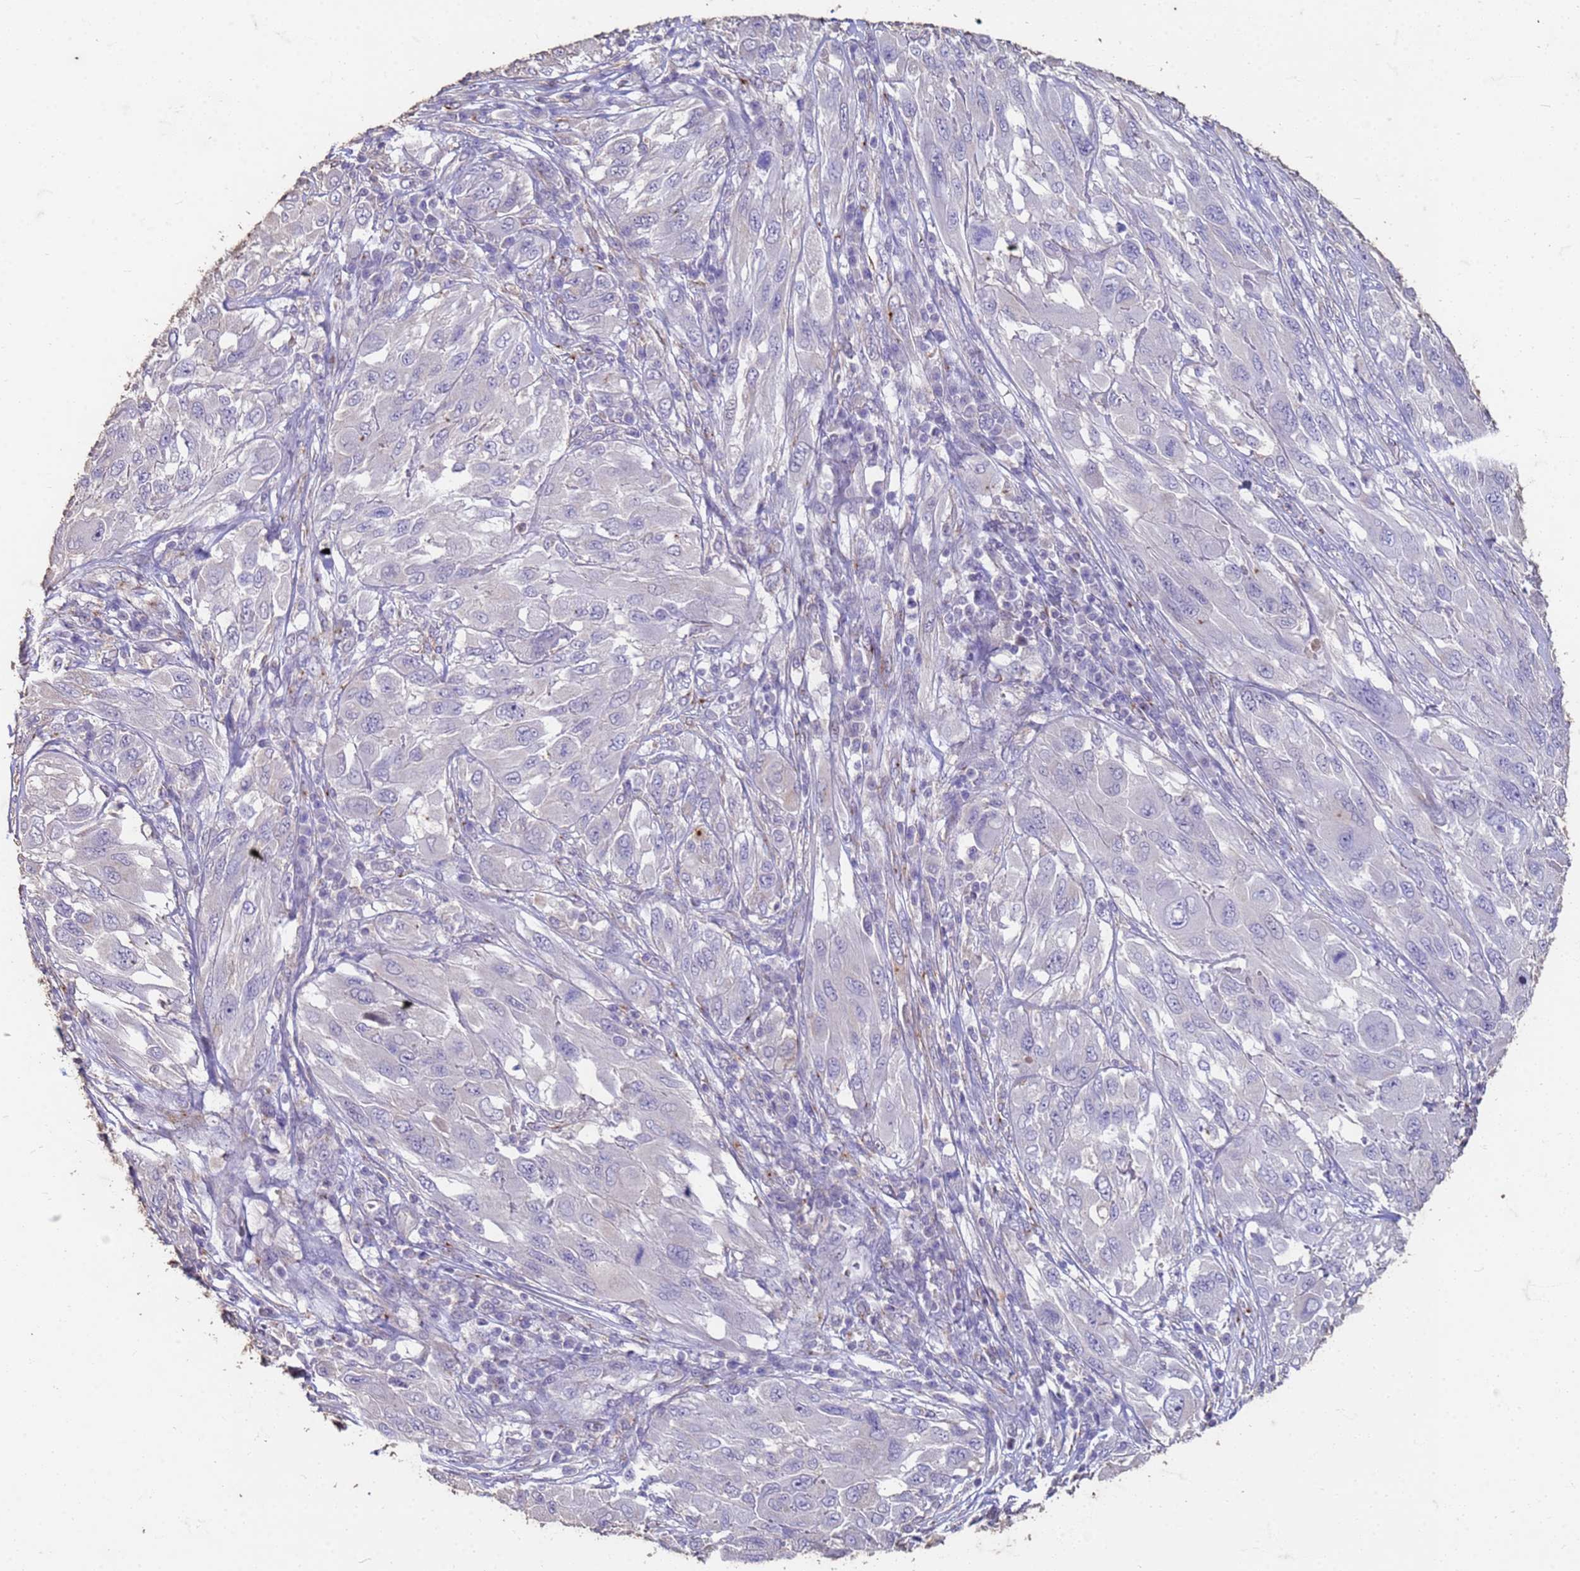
{"staining": {"intensity": "negative", "quantity": "none", "location": "none"}, "tissue": "melanoma", "cell_type": "Tumor cells", "image_type": "cancer", "snomed": [{"axis": "morphology", "description": "Malignant melanoma, NOS"}, {"axis": "topography", "description": "Skin"}], "caption": "There is no significant positivity in tumor cells of melanoma.", "gene": "SLC25A15", "patient": {"sex": "female", "age": 91}}